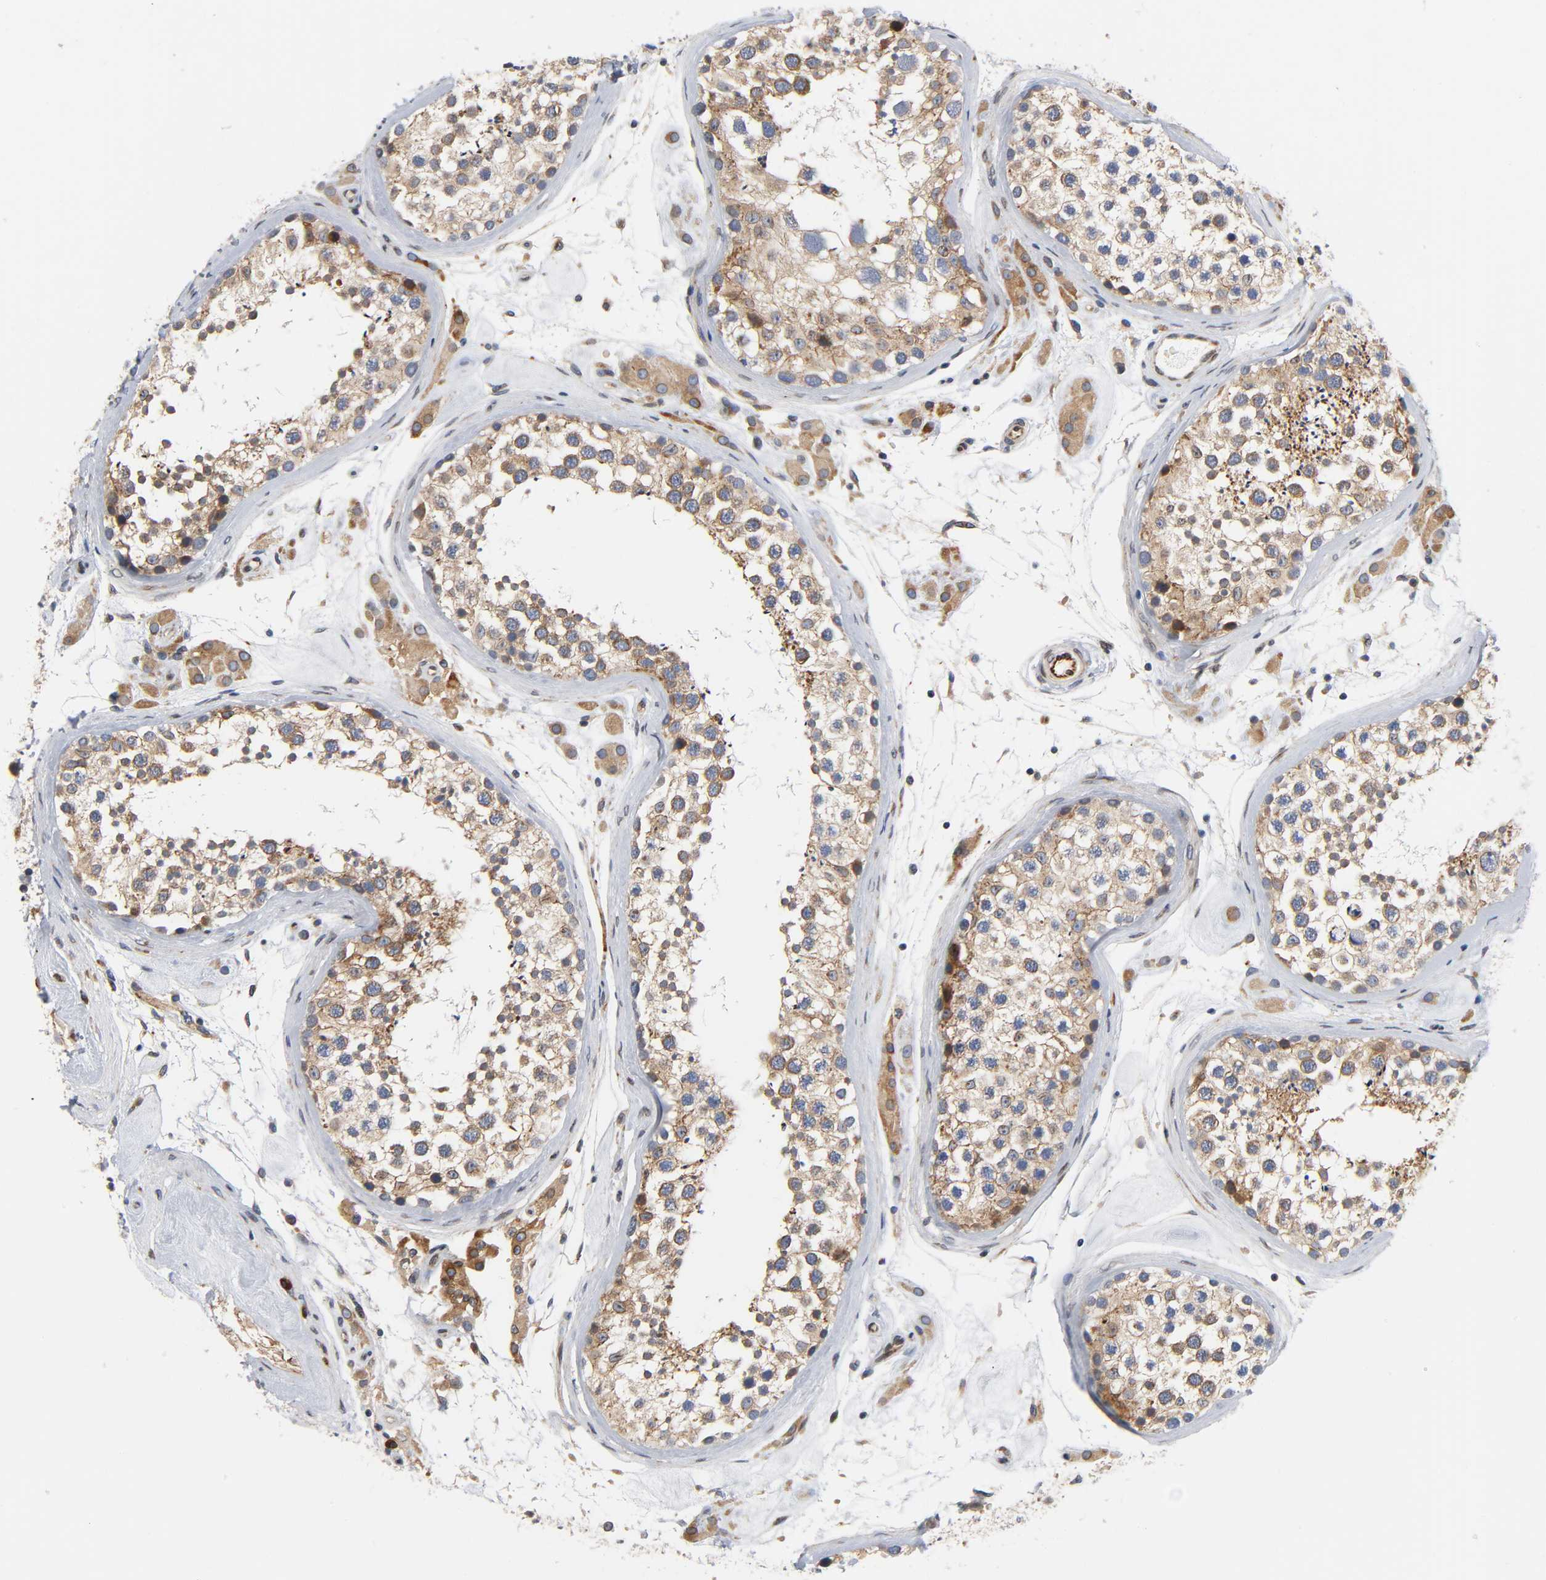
{"staining": {"intensity": "moderate", "quantity": ">75%", "location": "cytoplasmic/membranous"}, "tissue": "testis", "cell_type": "Cells in seminiferous ducts", "image_type": "normal", "snomed": [{"axis": "morphology", "description": "Normal tissue, NOS"}, {"axis": "topography", "description": "Testis"}], "caption": "Testis stained with a brown dye demonstrates moderate cytoplasmic/membranous positive positivity in approximately >75% of cells in seminiferous ducts.", "gene": "ASB6", "patient": {"sex": "male", "age": 46}}